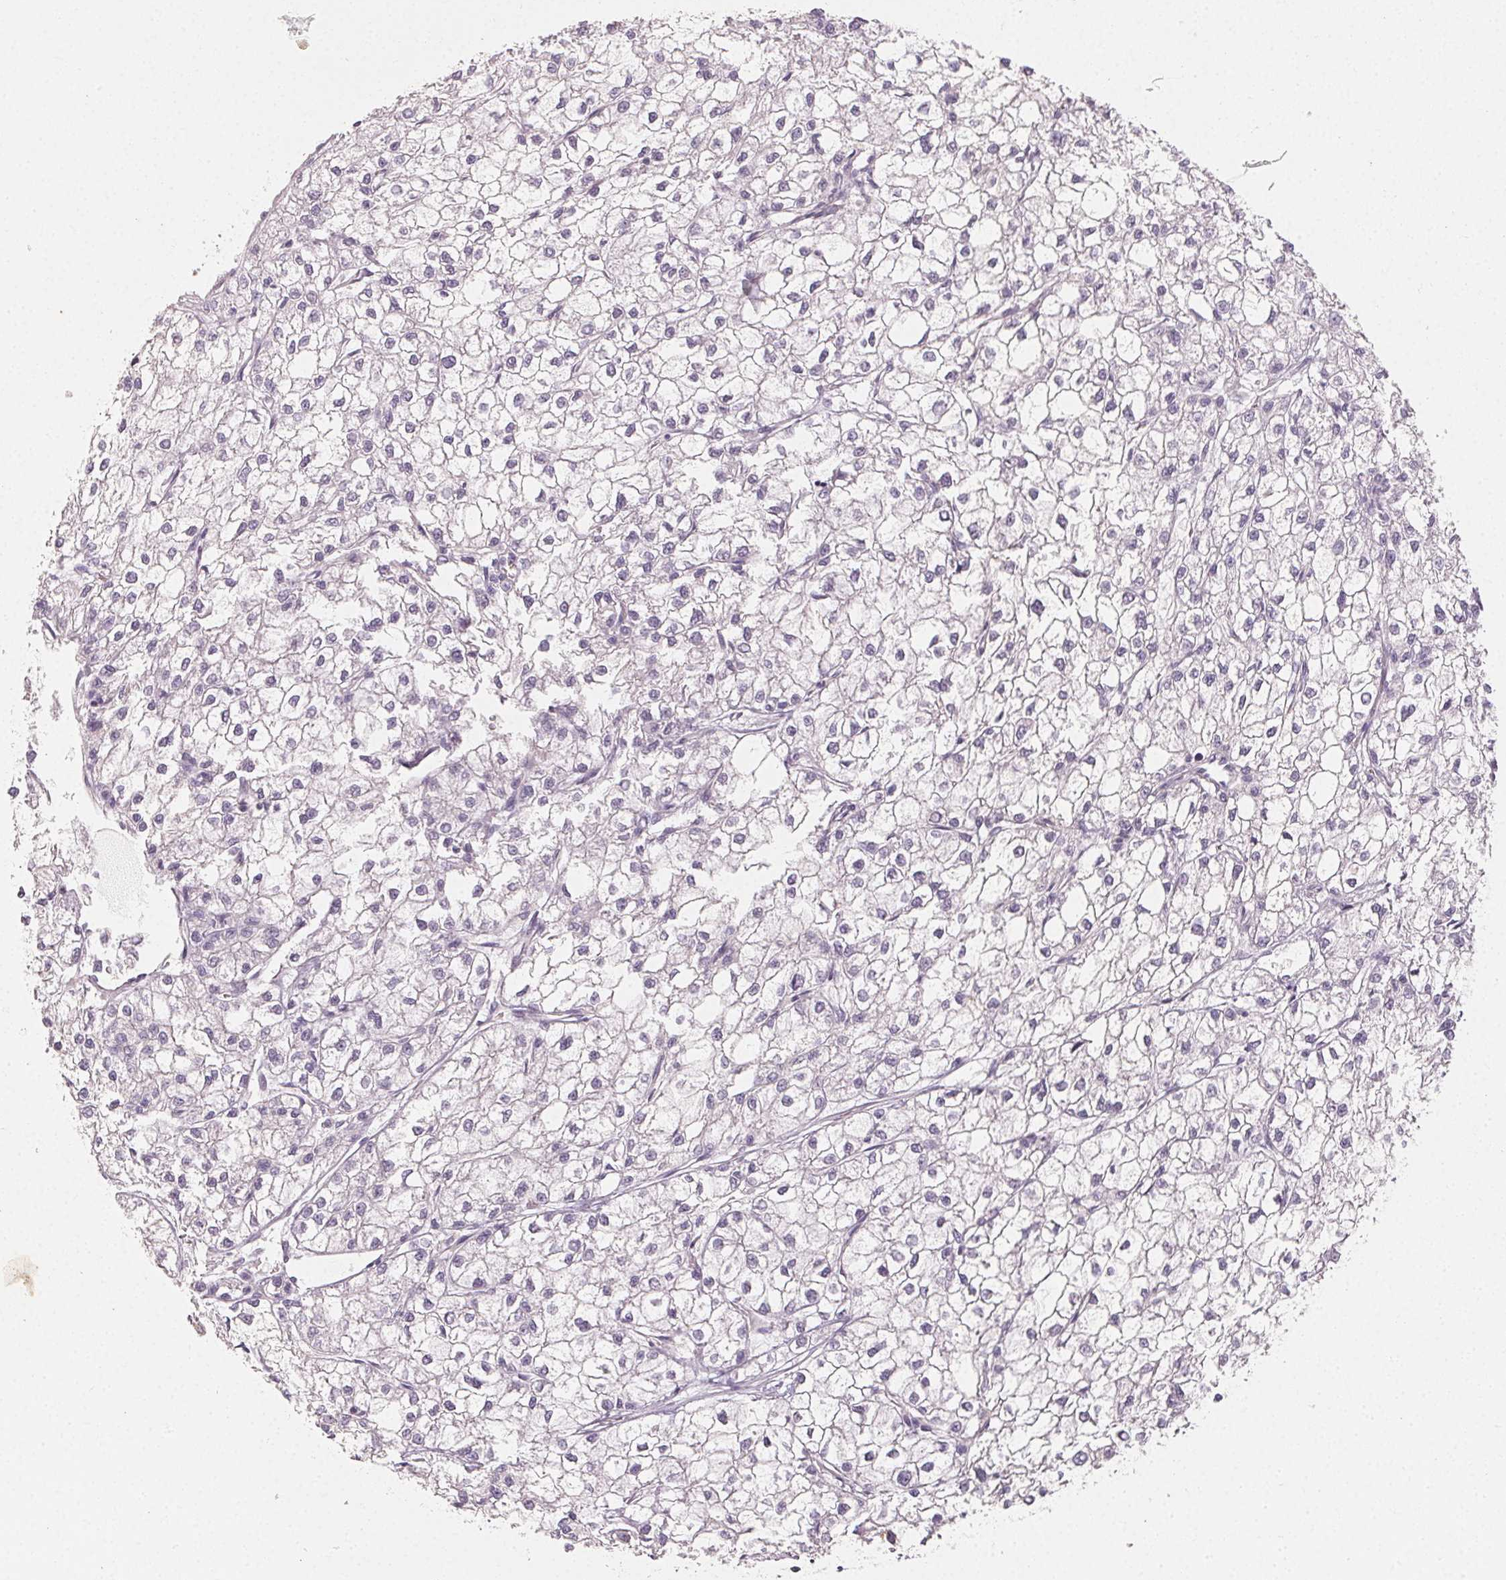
{"staining": {"intensity": "negative", "quantity": "none", "location": "none"}, "tissue": "liver cancer", "cell_type": "Tumor cells", "image_type": "cancer", "snomed": [{"axis": "morphology", "description": "Carcinoma, Hepatocellular, NOS"}, {"axis": "topography", "description": "Liver"}], "caption": "DAB (3,3'-diaminobenzidine) immunohistochemical staining of hepatocellular carcinoma (liver) reveals no significant expression in tumor cells.", "gene": "LVRN", "patient": {"sex": "female", "age": 43}}